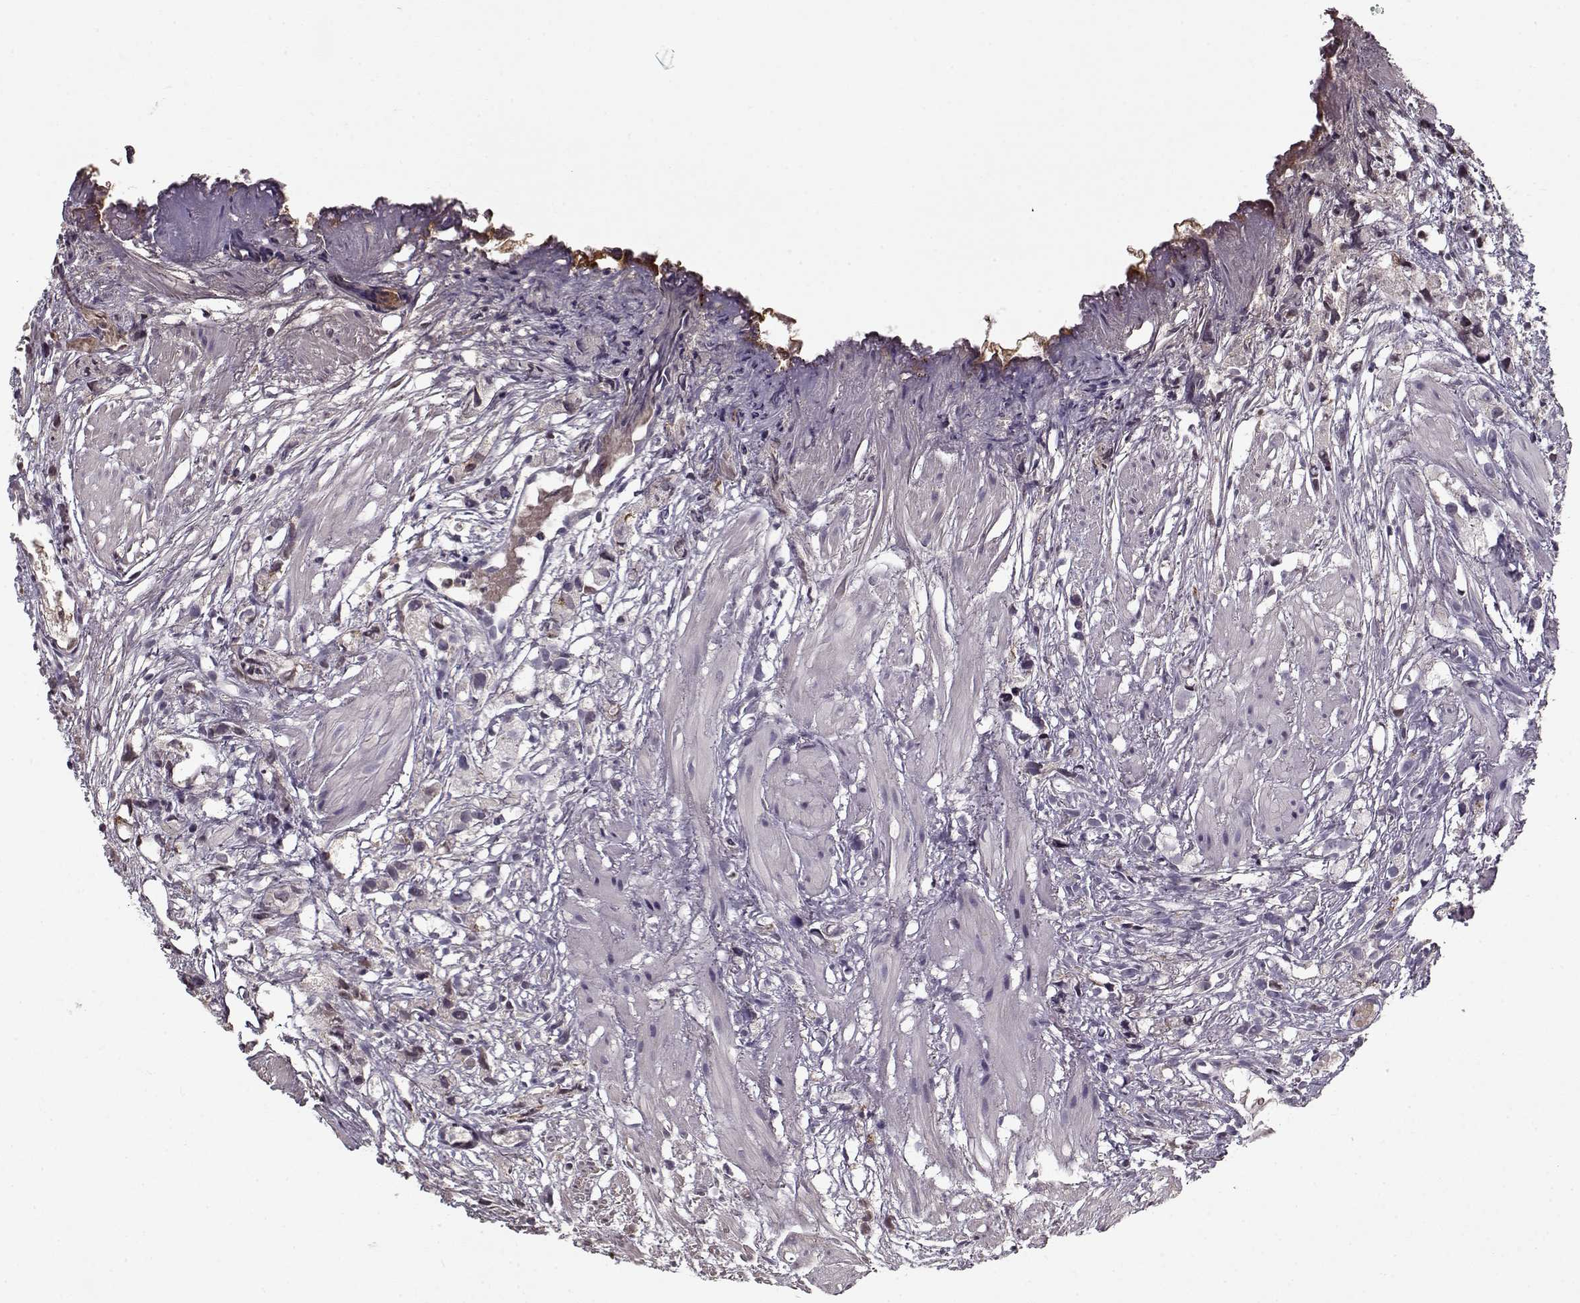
{"staining": {"intensity": "negative", "quantity": "none", "location": "none"}, "tissue": "prostate cancer", "cell_type": "Tumor cells", "image_type": "cancer", "snomed": [{"axis": "morphology", "description": "Adenocarcinoma, High grade"}, {"axis": "topography", "description": "Prostate"}], "caption": "Immunohistochemistry (IHC) image of neoplastic tissue: prostate high-grade adenocarcinoma stained with DAB demonstrates no significant protein positivity in tumor cells.", "gene": "AFM", "patient": {"sex": "male", "age": 68}}